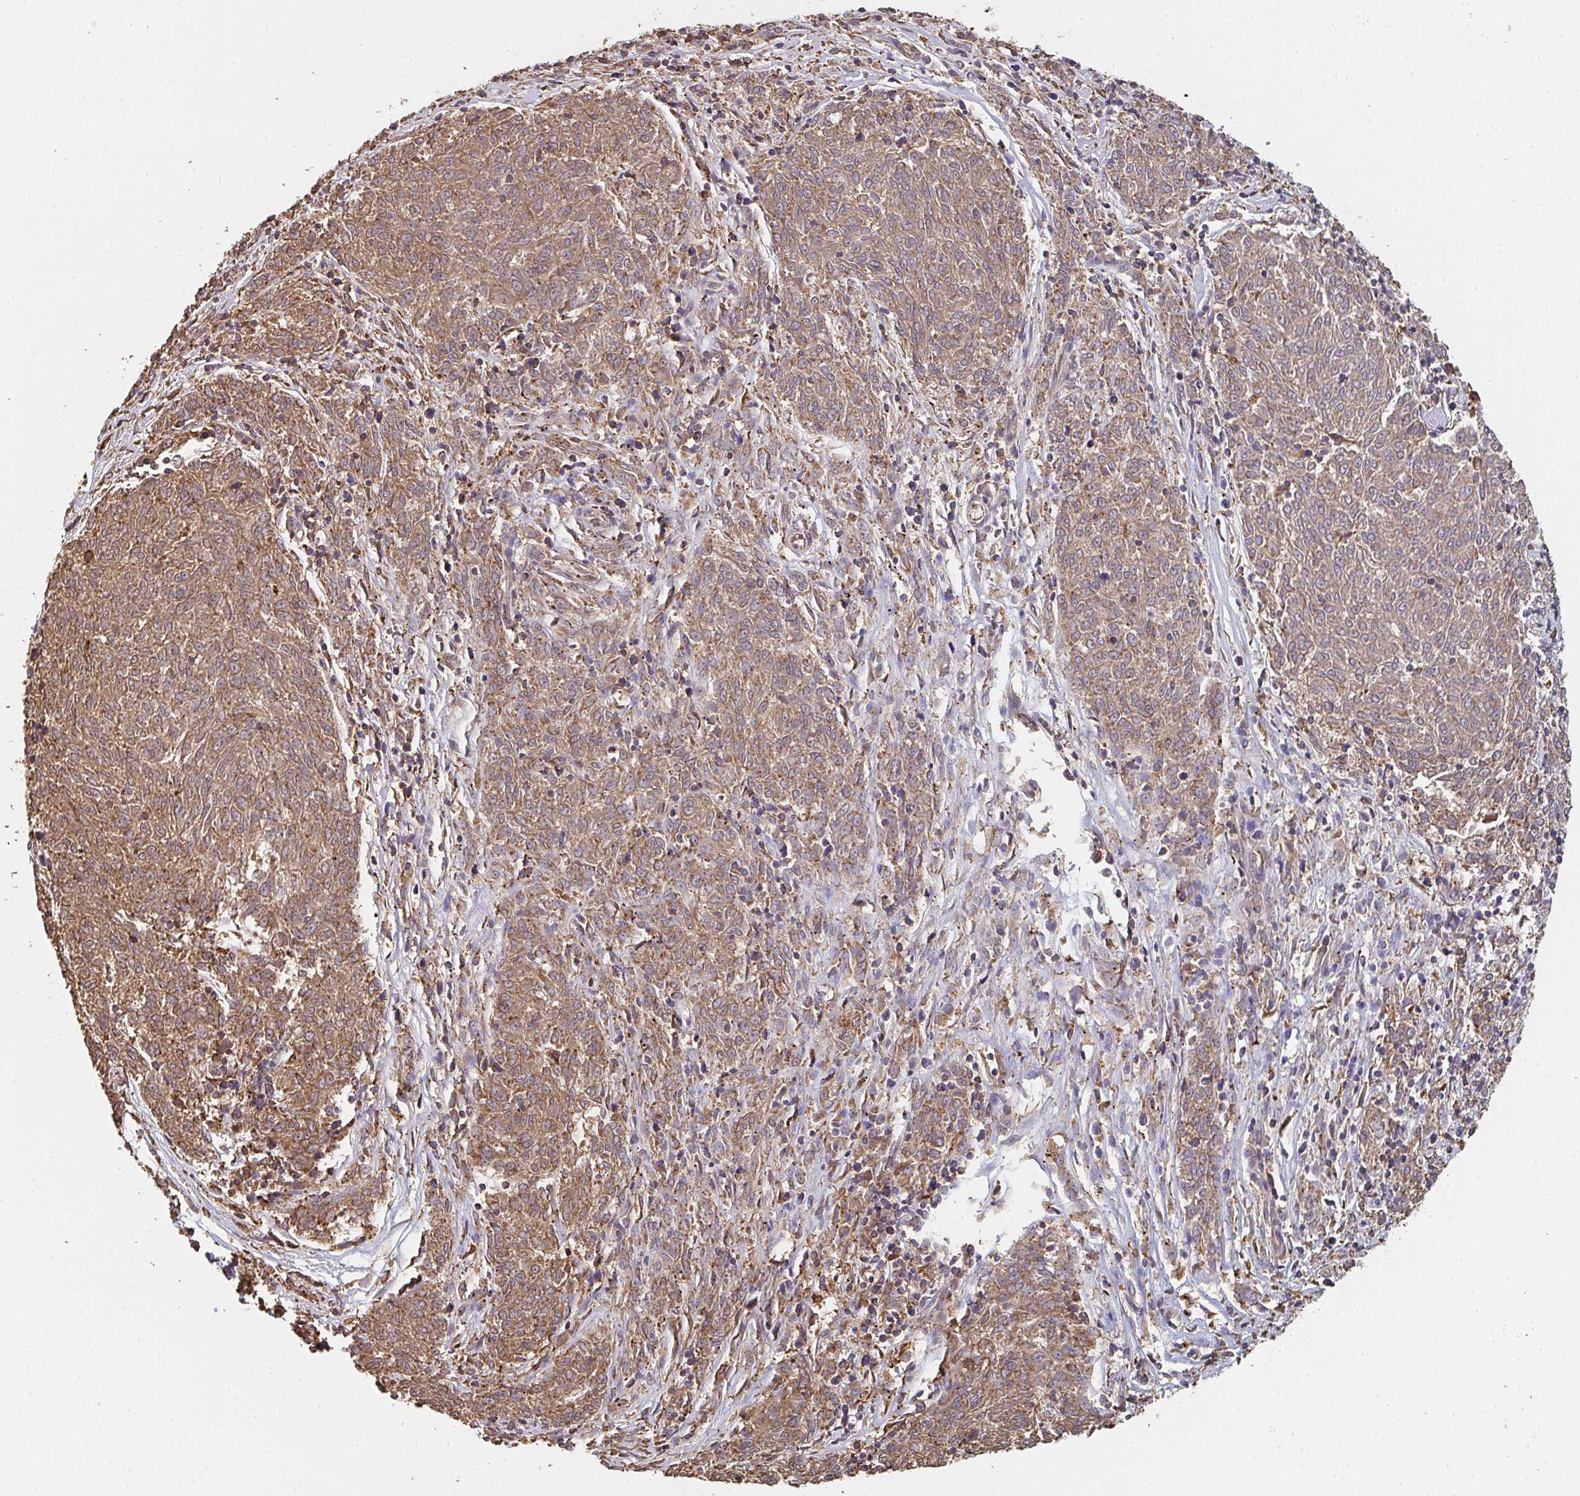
{"staining": {"intensity": "moderate", "quantity": ">75%", "location": "cytoplasmic/membranous"}, "tissue": "melanoma", "cell_type": "Tumor cells", "image_type": "cancer", "snomed": [{"axis": "morphology", "description": "Malignant melanoma, NOS"}, {"axis": "topography", "description": "Skin"}], "caption": "Immunohistochemistry (IHC) of human malignant melanoma demonstrates medium levels of moderate cytoplasmic/membranous staining in approximately >75% of tumor cells.", "gene": "POLG", "patient": {"sex": "female", "age": 72}}